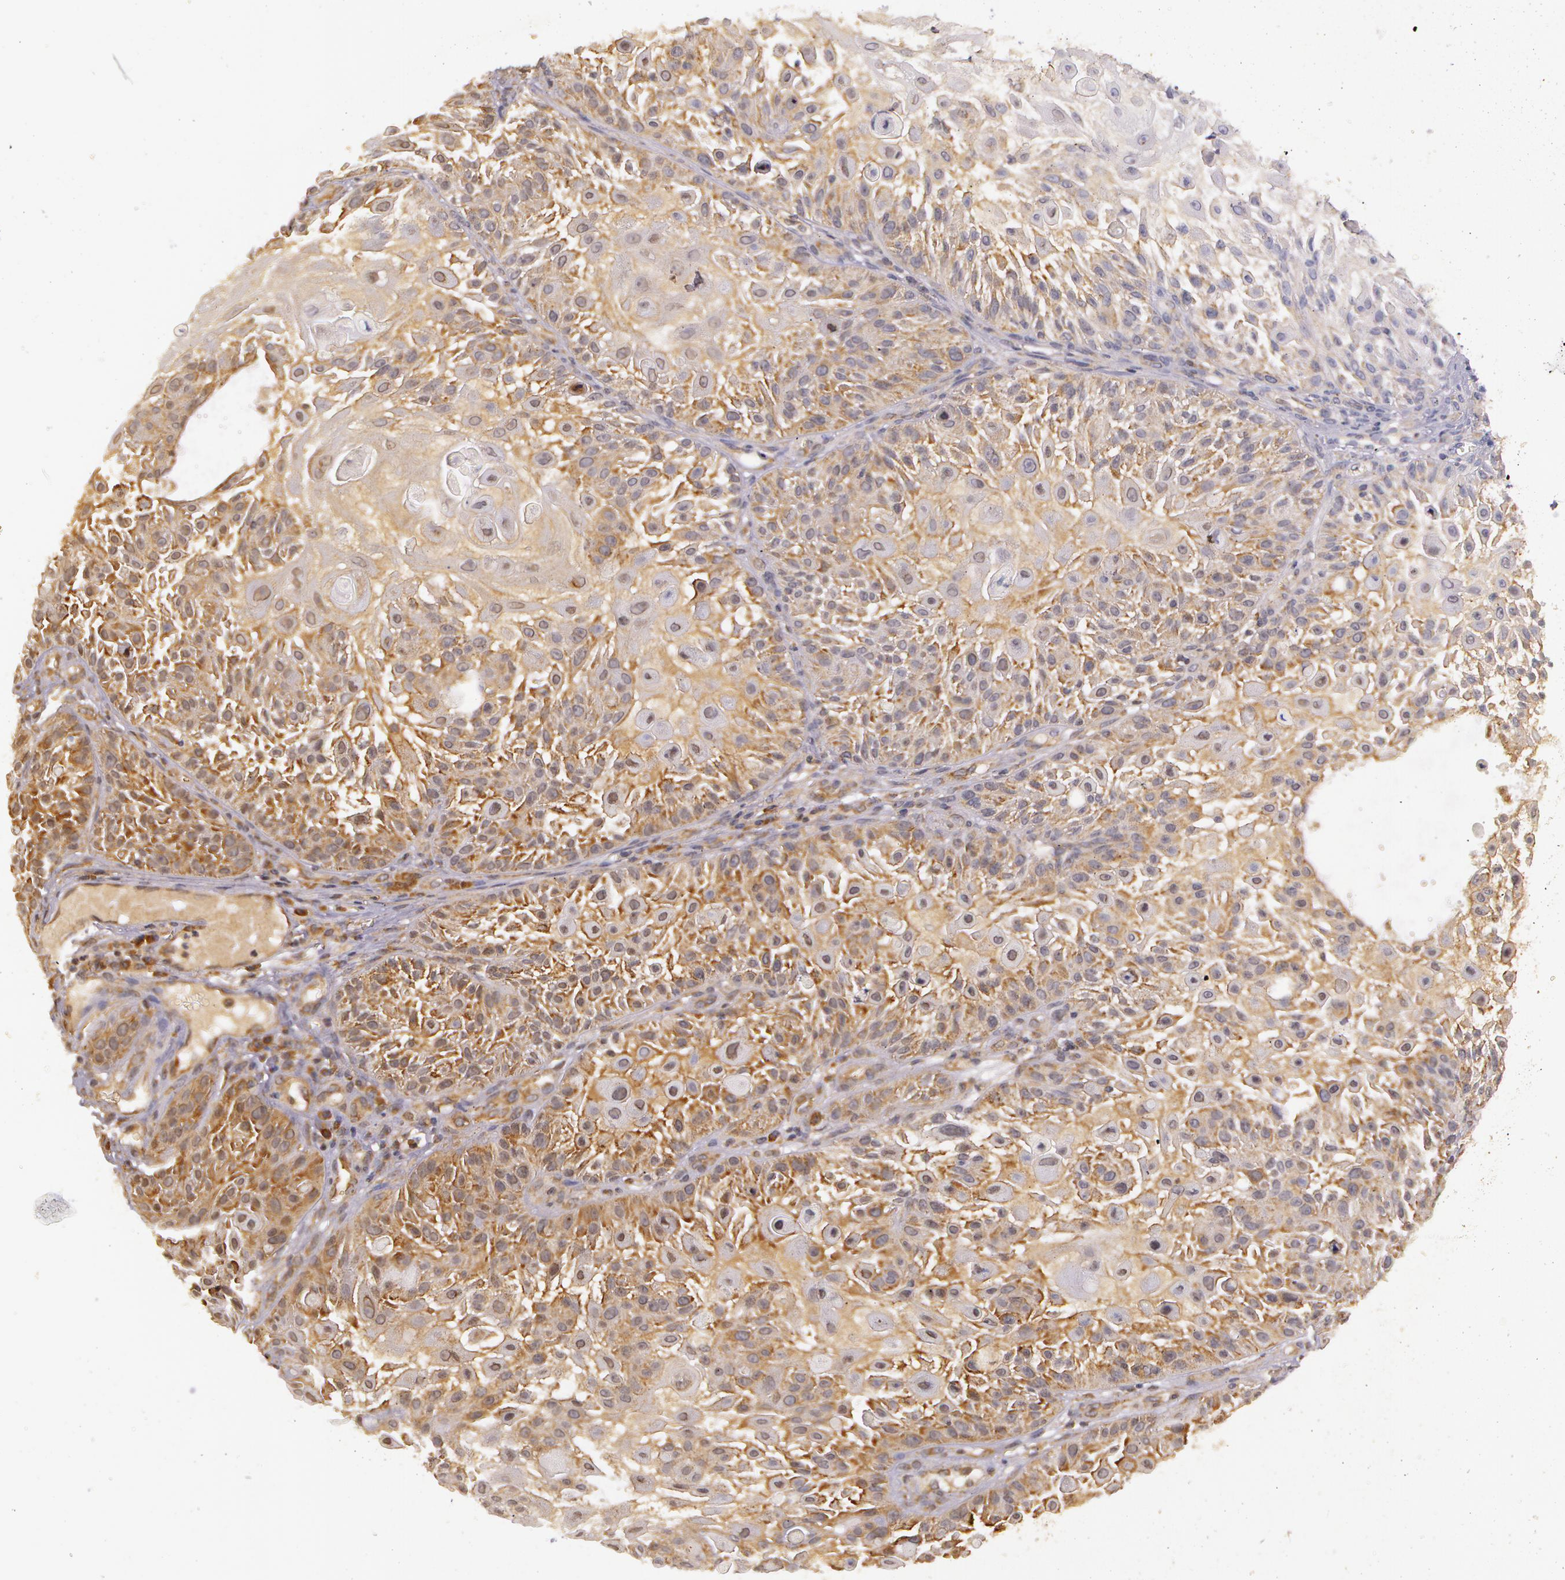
{"staining": {"intensity": "moderate", "quantity": ">75%", "location": "cytoplasmic/membranous"}, "tissue": "skin cancer", "cell_type": "Tumor cells", "image_type": "cancer", "snomed": [{"axis": "morphology", "description": "Squamous cell carcinoma, NOS"}, {"axis": "topography", "description": "Skin"}], "caption": "A high-resolution image shows immunohistochemistry staining of skin squamous cell carcinoma, which exhibits moderate cytoplasmic/membranous expression in about >75% of tumor cells.", "gene": "ASCC2", "patient": {"sex": "female", "age": 89}}